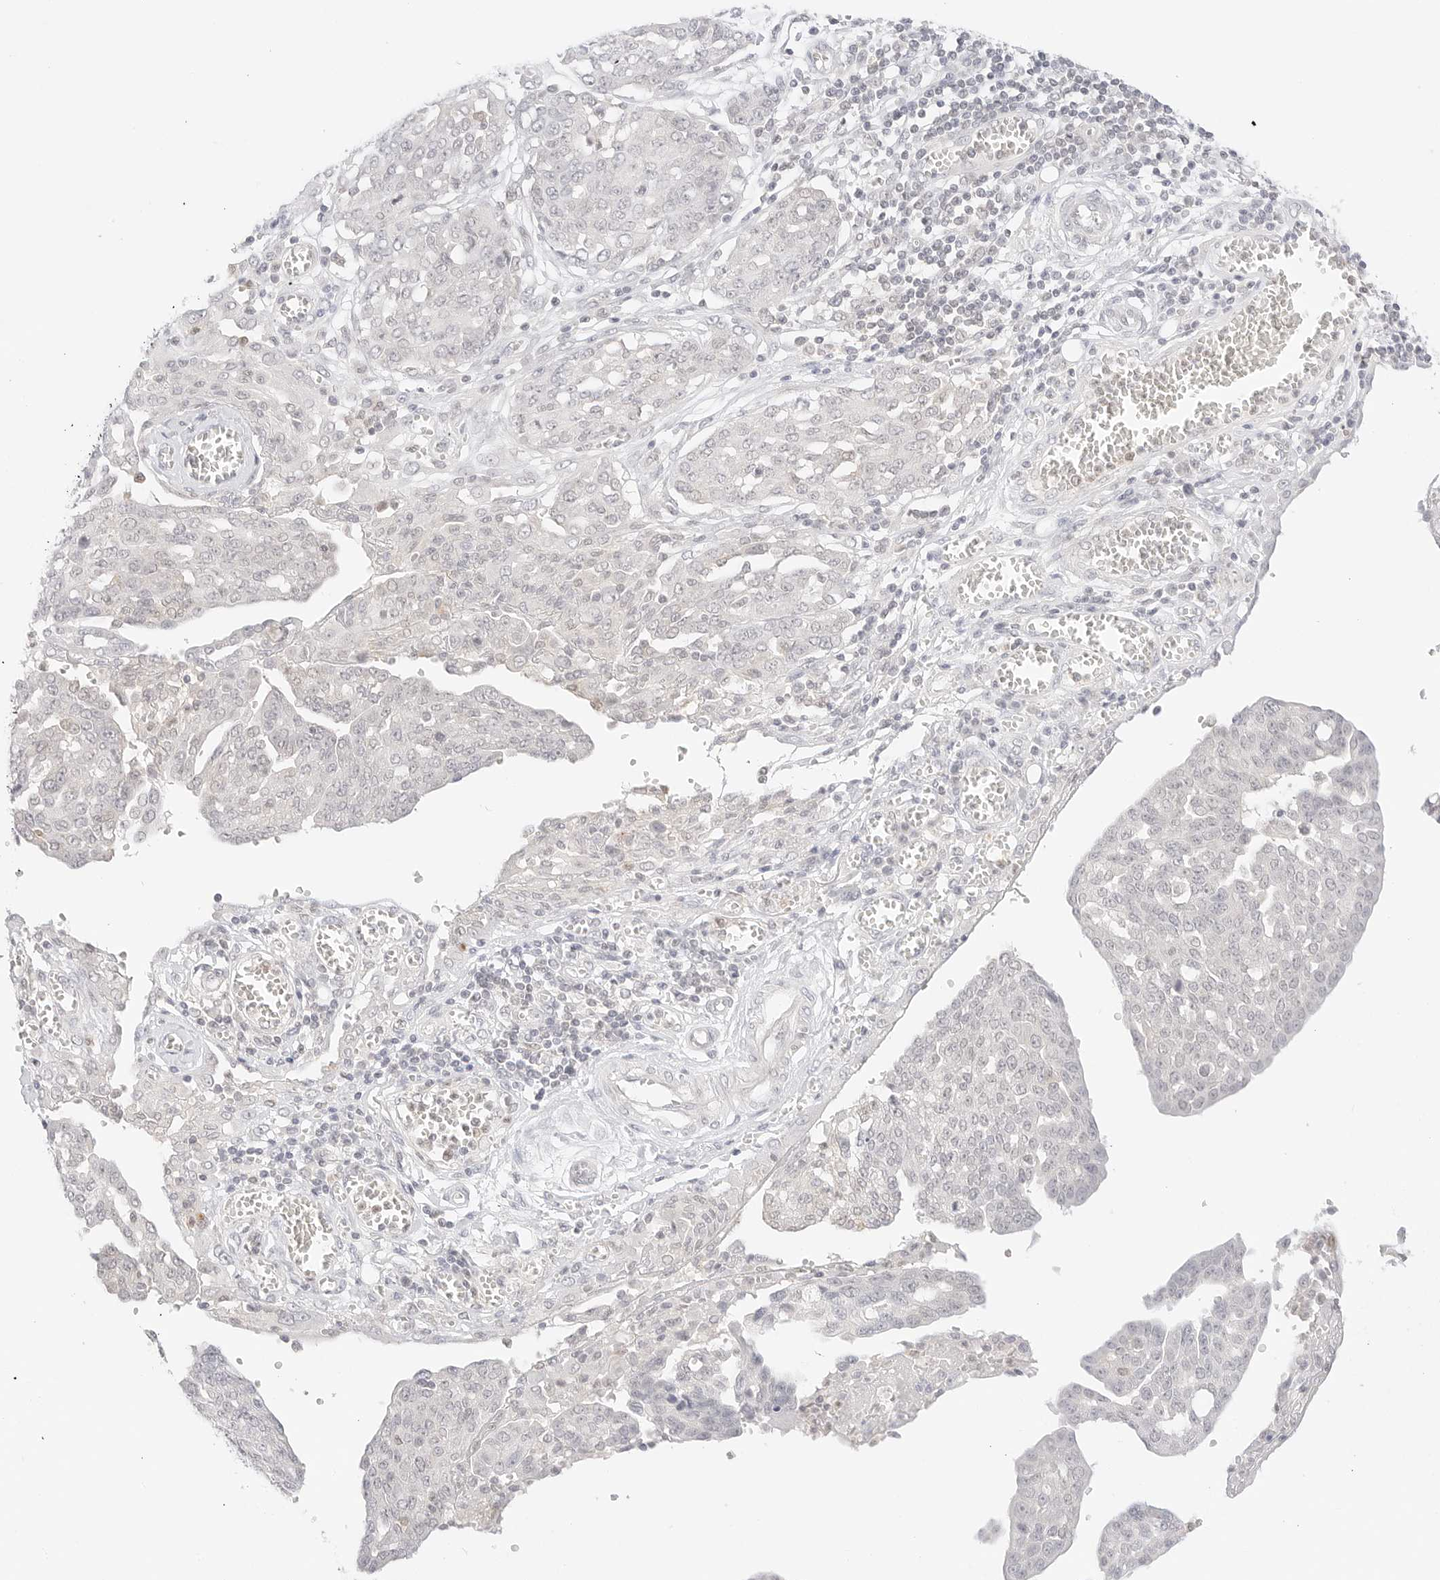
{"staining": {"intensity": "negative", "quantity": "none", "location": "none"}, "tissue": "ovarian cancer", "cell_type": "Tumor cells", "image_type": "cancer", "snomed": [{"axis": "morphology", "description": "Cystadenocarcinoma, serous, NOS"}, {"axis": "topography", "description": "Soft tissue"}, {"axis": "topography", "description": "Ovary"}], "caption": "This is an immunohistochemistry (IHC) image of ovarian cancer. There is no positivity in tumor cells.", "gene": "GNAS", "patient": {"sex": "female", "age": 57}}